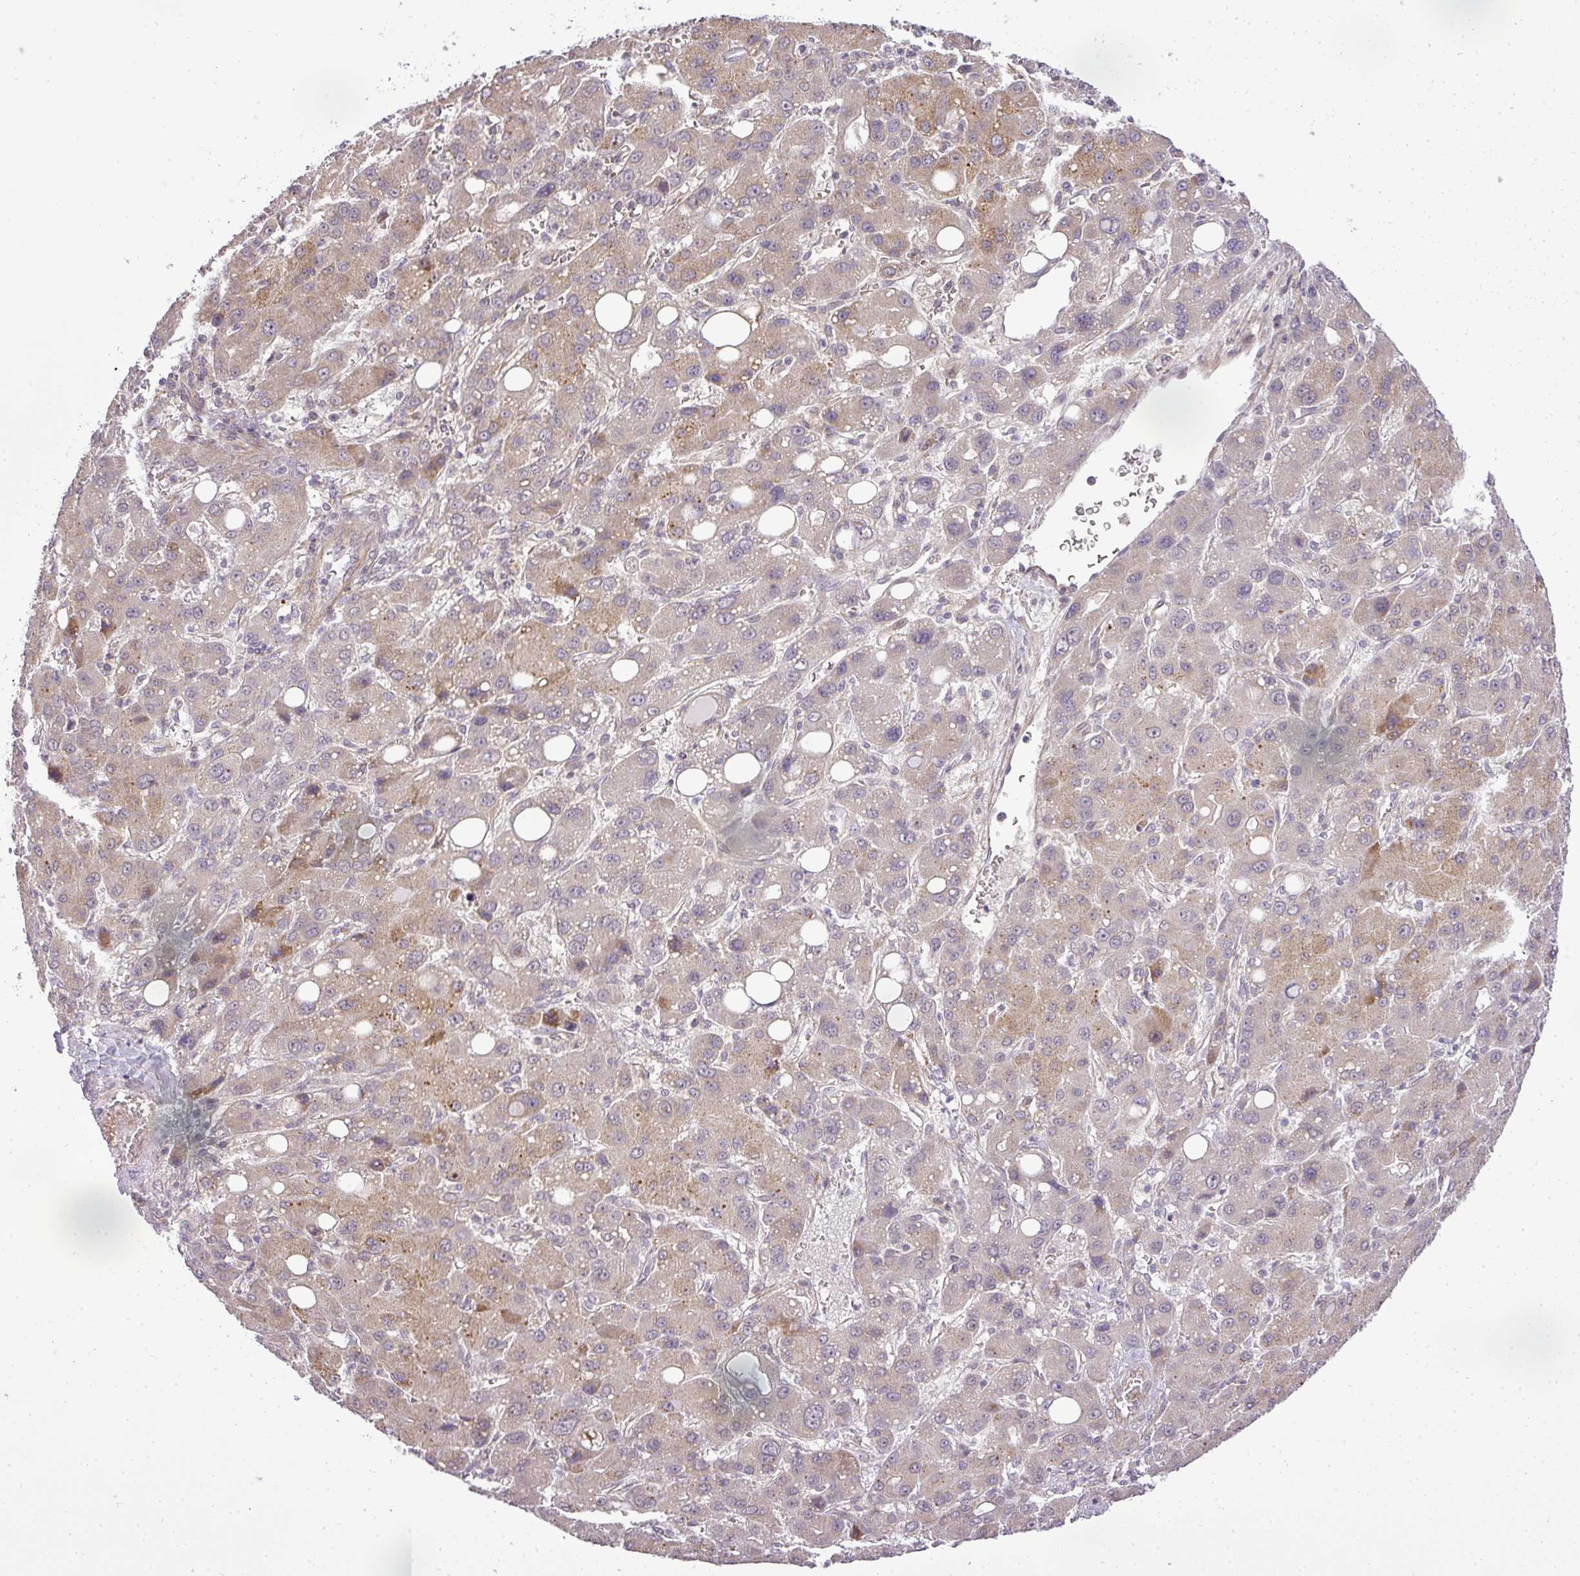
{"staining": {"intensity": "weak", "quantity": "25%-75%", "location": "cytoplasmic/membranous"}, "tissue": "liver cancer", "cell_type": "Tumor cells", "image_type": "cancer", "snomed": [{"axis": "morphology", "description": "Carcinoma, Hepatocellular, NOS"}, {"axis": "topography", "description": "Liver"}], "caption": "Liver cancer (hepatocellular carcinoma) stained for a protein shows weak cytoplasmic/membranous positivity in tumor cells.", "gene": "ZDHHC1", "patient": {"sex": "male", "age": 55}}